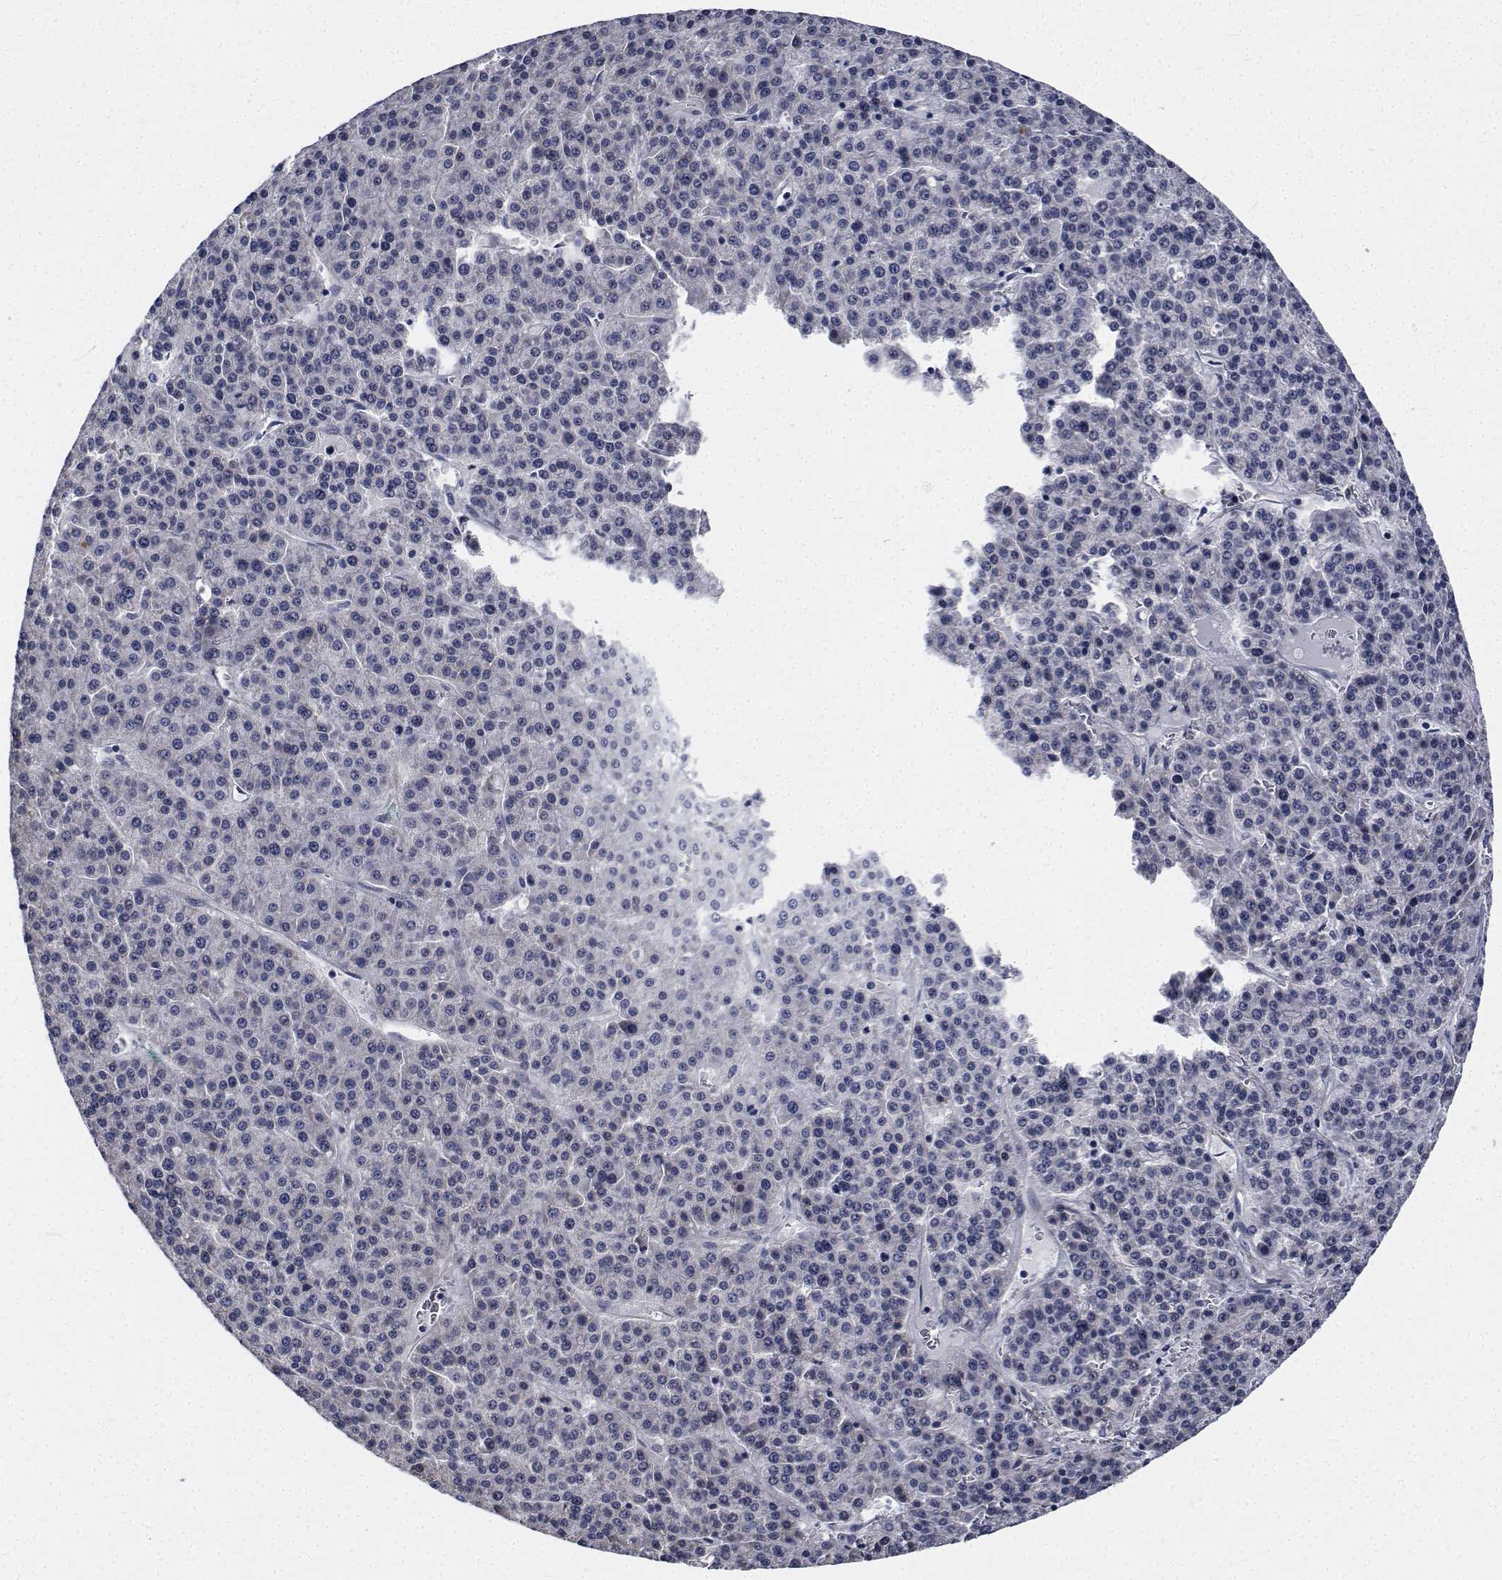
{"staining": {"intensity": "negative", "quantity": "none", "location": "none"}, "tissue": "liver cancer", "cell_type": "Tumor cells", "image_type": "cancer", "snomed": [{"axis": "morphology", "description": "Carcinoma, Hepatocellular, NOS"}, {"axis": "topography", "description": "Liver"}], "caption": "This micrograph is of liver cancer stained with IHC to label a protein in brown with the nuclei are counter-stained blue. There is no positivity in tumor cells. (Brightfield microscopy of DAB immunohistochemistry at high magnification).", "gene": "TTBK1", "patient": {"sex": "female", "age": 58}}